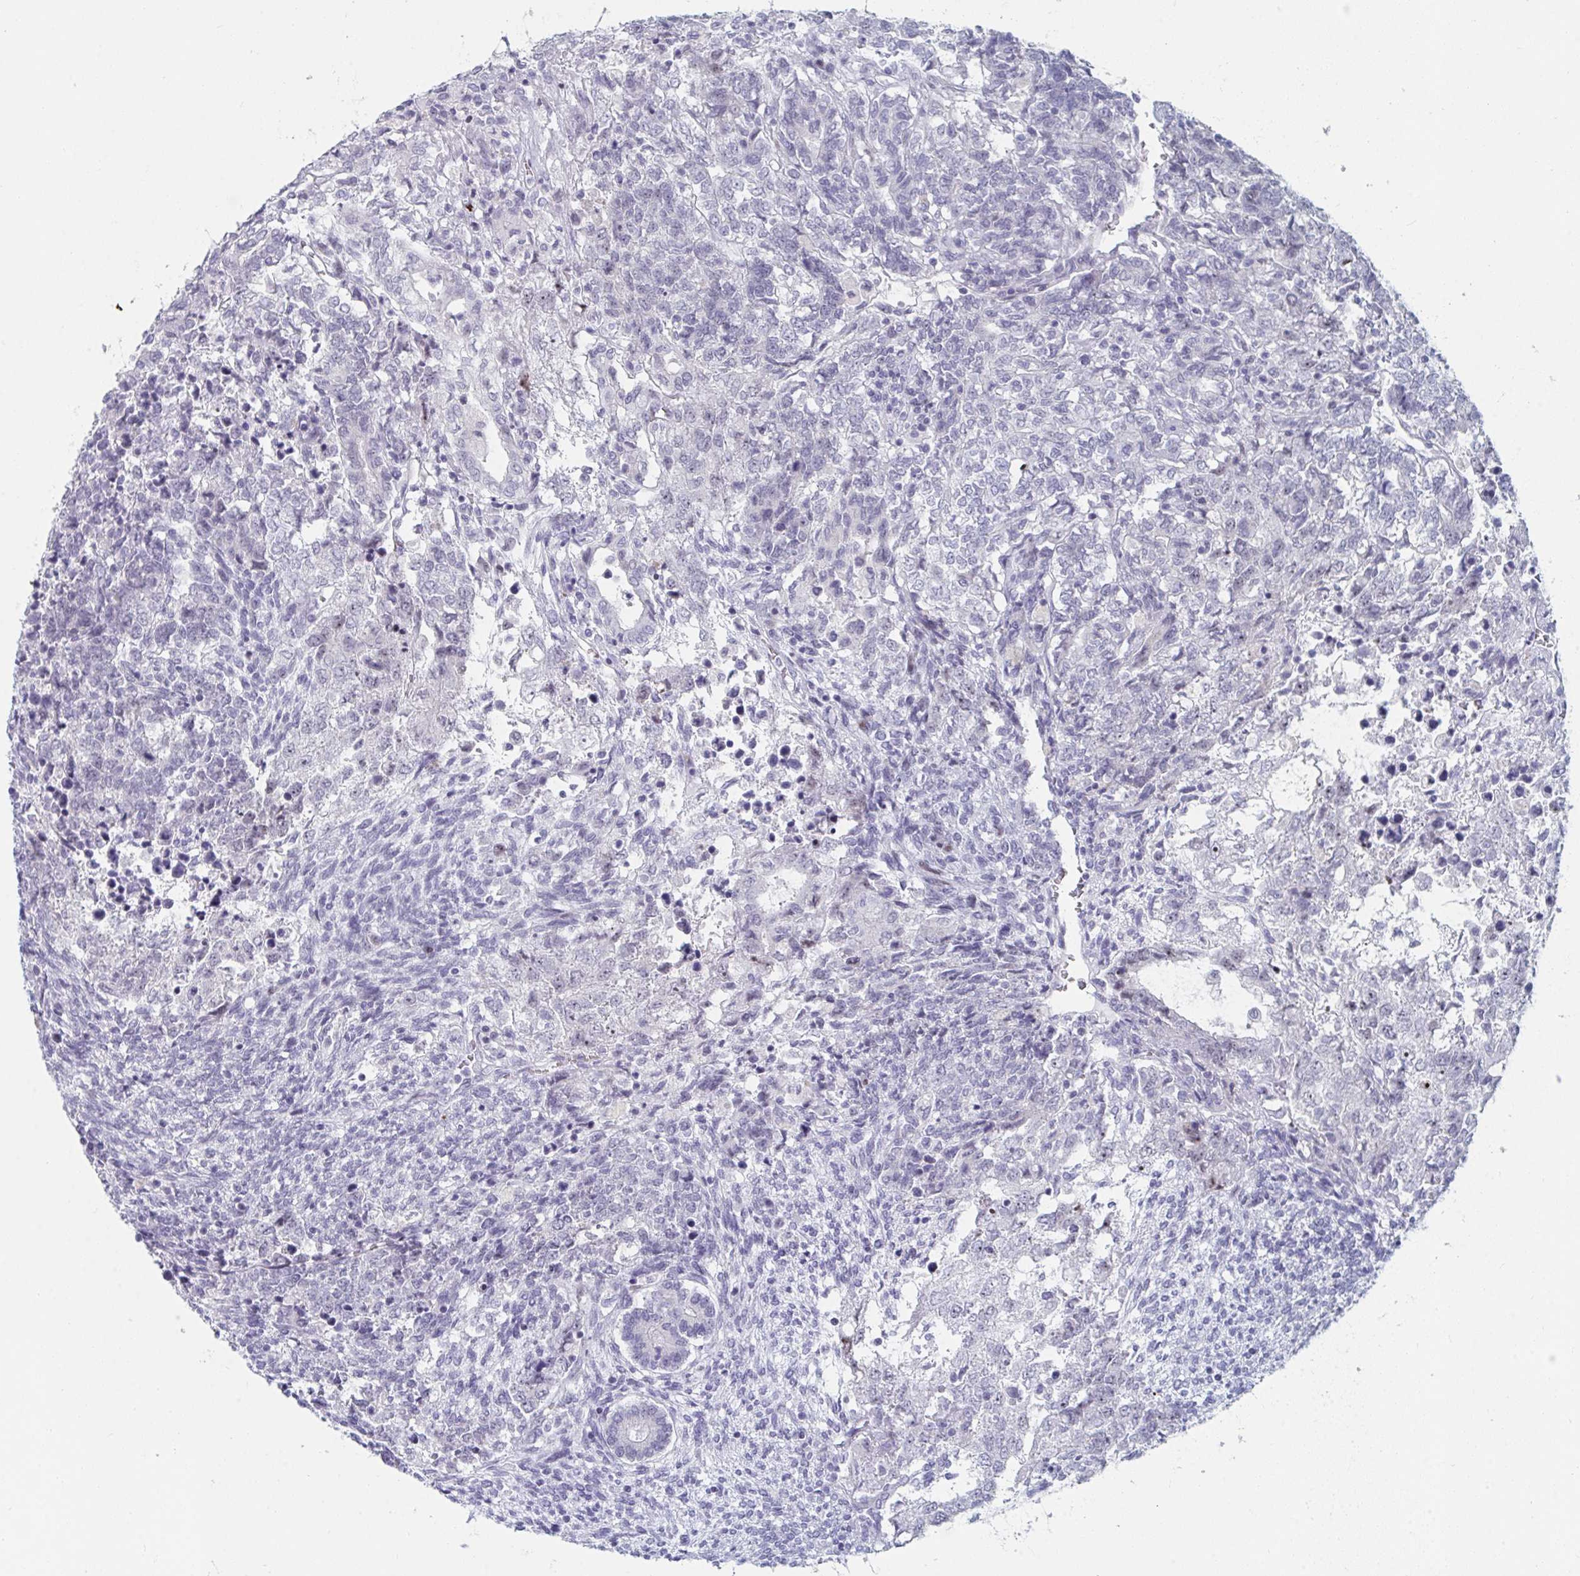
{"staining": {"intensity": "negative", "quantity": "none", "location": "none"}, "tissue": "testis cancer", "cell_type": "Tumor cells", "image_type": "cancer", "snomed": [{"axis": "morphology", "description": "Carcinoma, Embryonal, NOS"}, {"axis": "topography", "description": "Testis"}], "caption": "DAB immunohistochemical staining of testis cancer shows no significant positivity in tumor cells.", "gene": "NR1H2", "patient": {"sex": "male", "age": 23}}